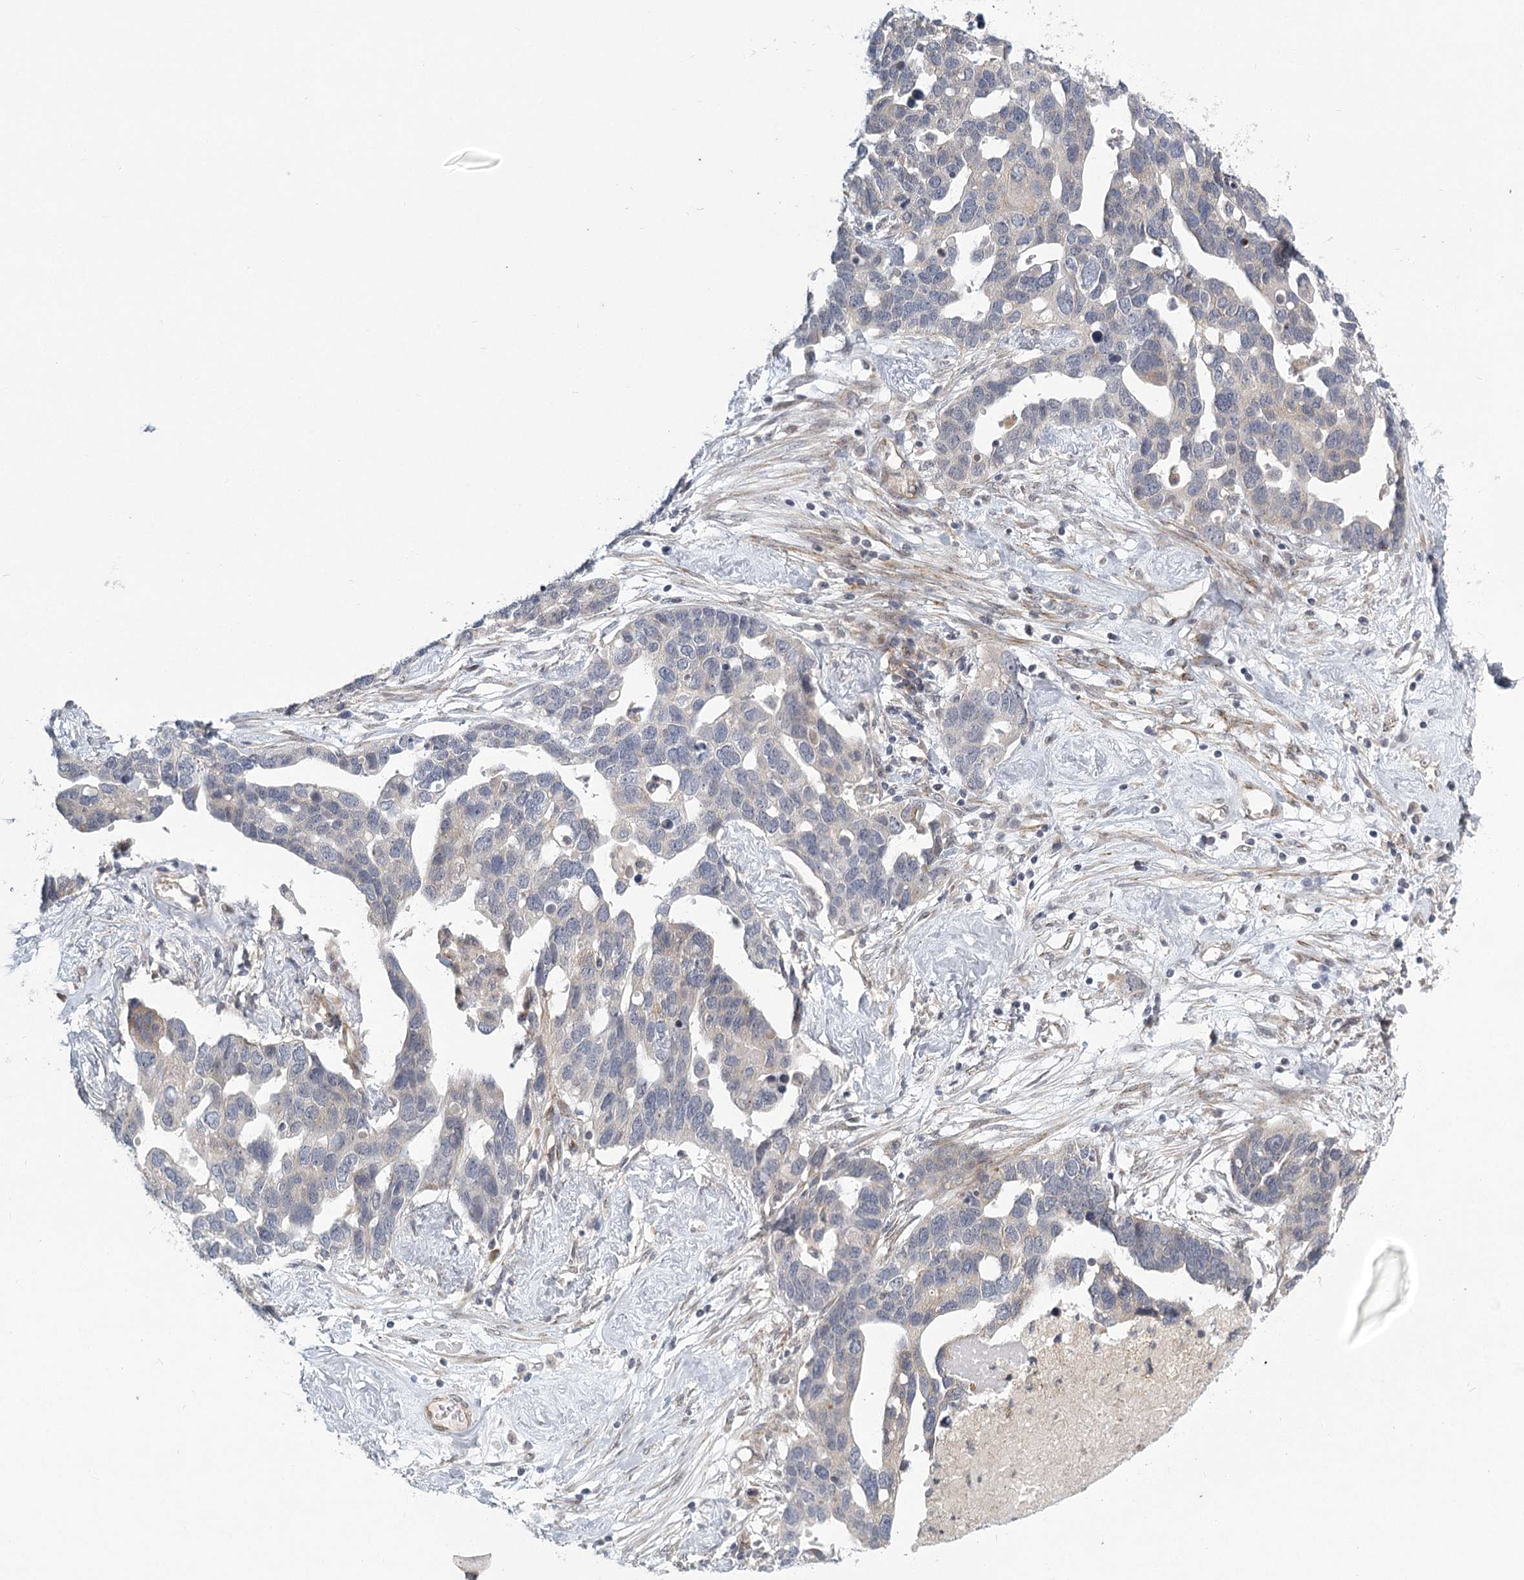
{"staining": {"intensity": "negative", "quantity": "none", "location": "none"}, "tissue": "ovarian cancer", "cell_type": "Tumor cells", "image_type": "cancer", "snomed": [{"axis": "morphology", "description": "Cystadenocarcinoma, serous, NOS"}, {"axis": "topography", "description": "Ovary"}], "caption": "The micrograph shows no staining of tumor cells in serous cystadenocarcinoma (ovarian).", "gene": "MEPE", "patient": {"sex": "female", "age": 54}}